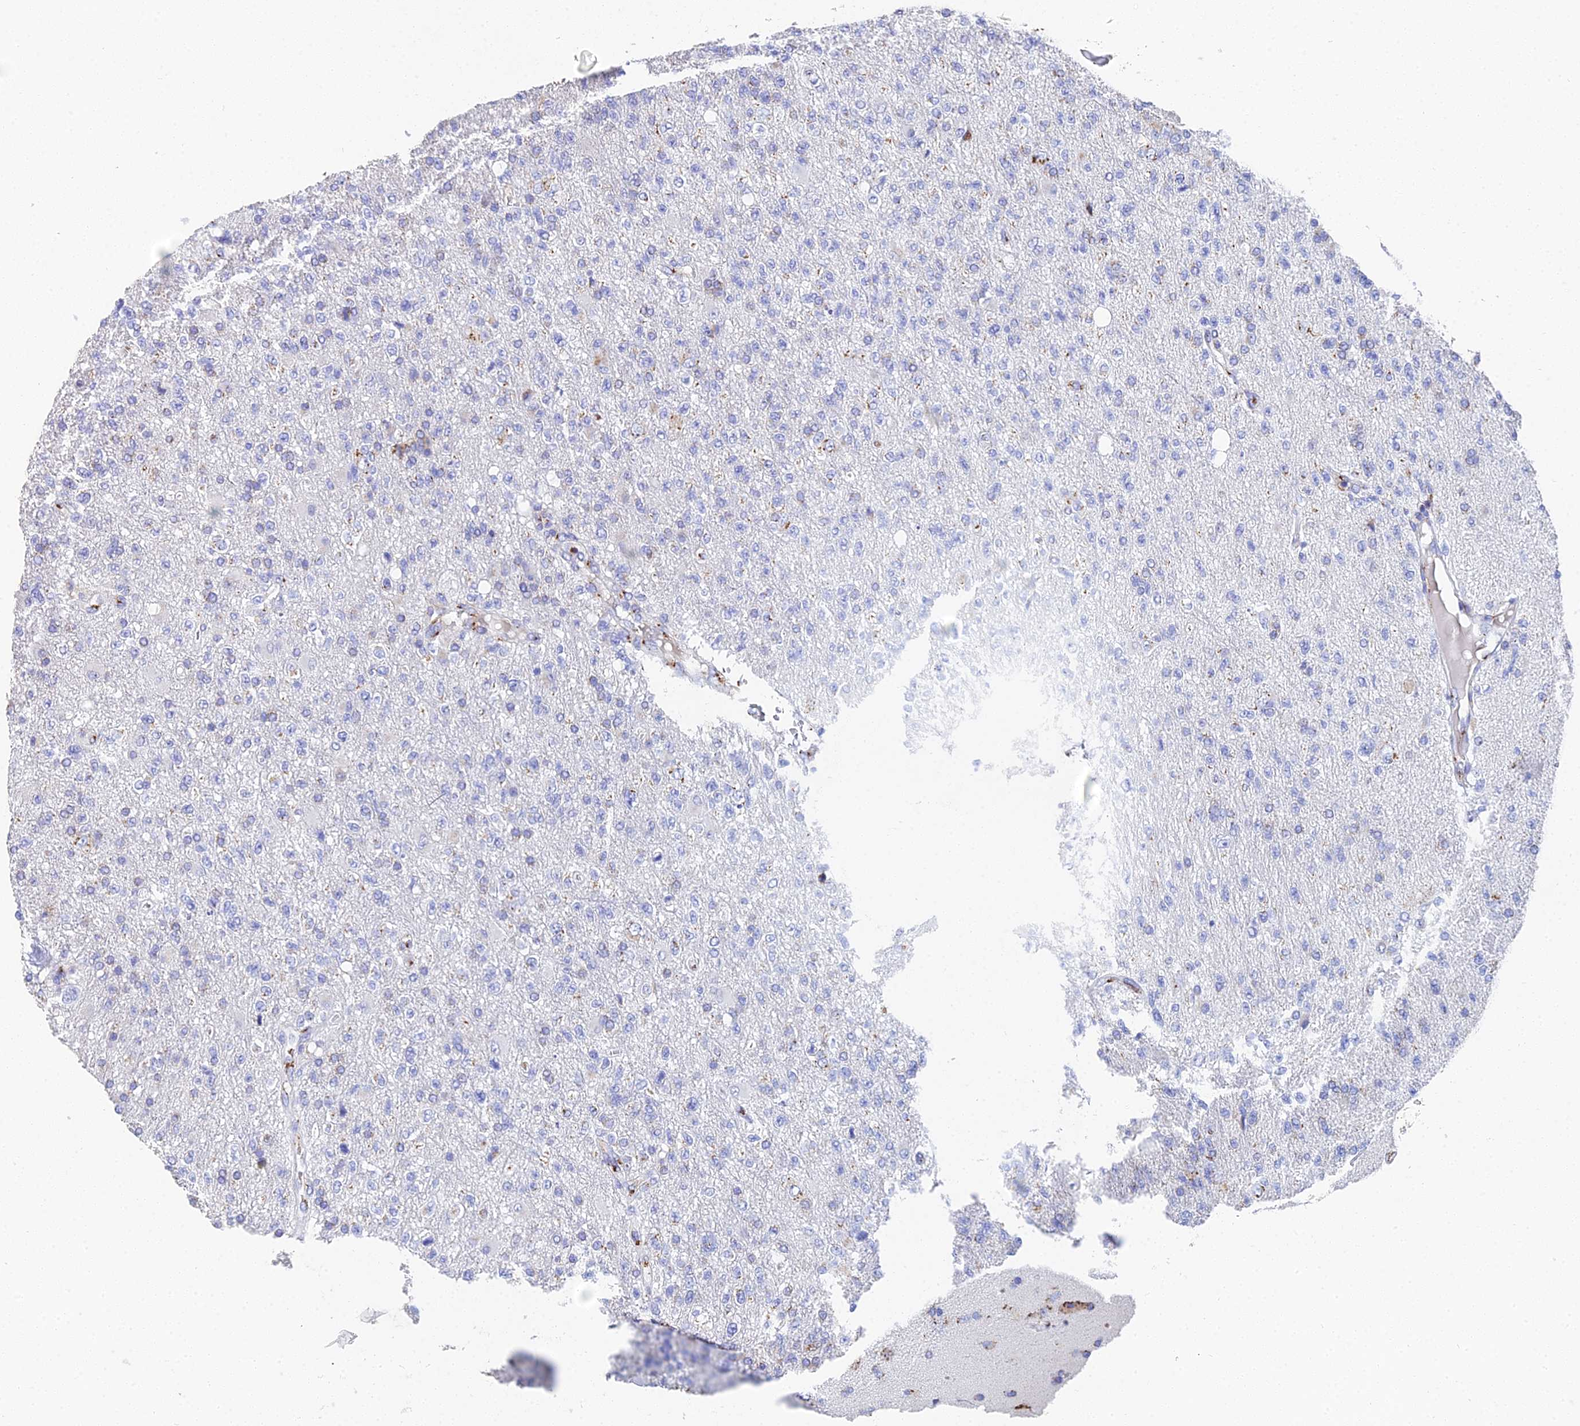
{"staining": {"intensity": "negative", "quantity": "none", "location": "none"}, "tissue": "glioma", "cell_type": "Tumor cells", "image_type": "cancer", "snomed": [{"axis": "morphology", "description": "Glioma, malignant, High grade"}, {"axis": "topography", "description": "Brain"}], "caption": "A high-resolution photomicrograph shows immunohistochemistry (IHC) staining of malignant glioma (high-grade), which displays no significant positivity in tumor cells.", "gene": "ENSG00000268674", "patient": {"sex": "male", "age": 56}}